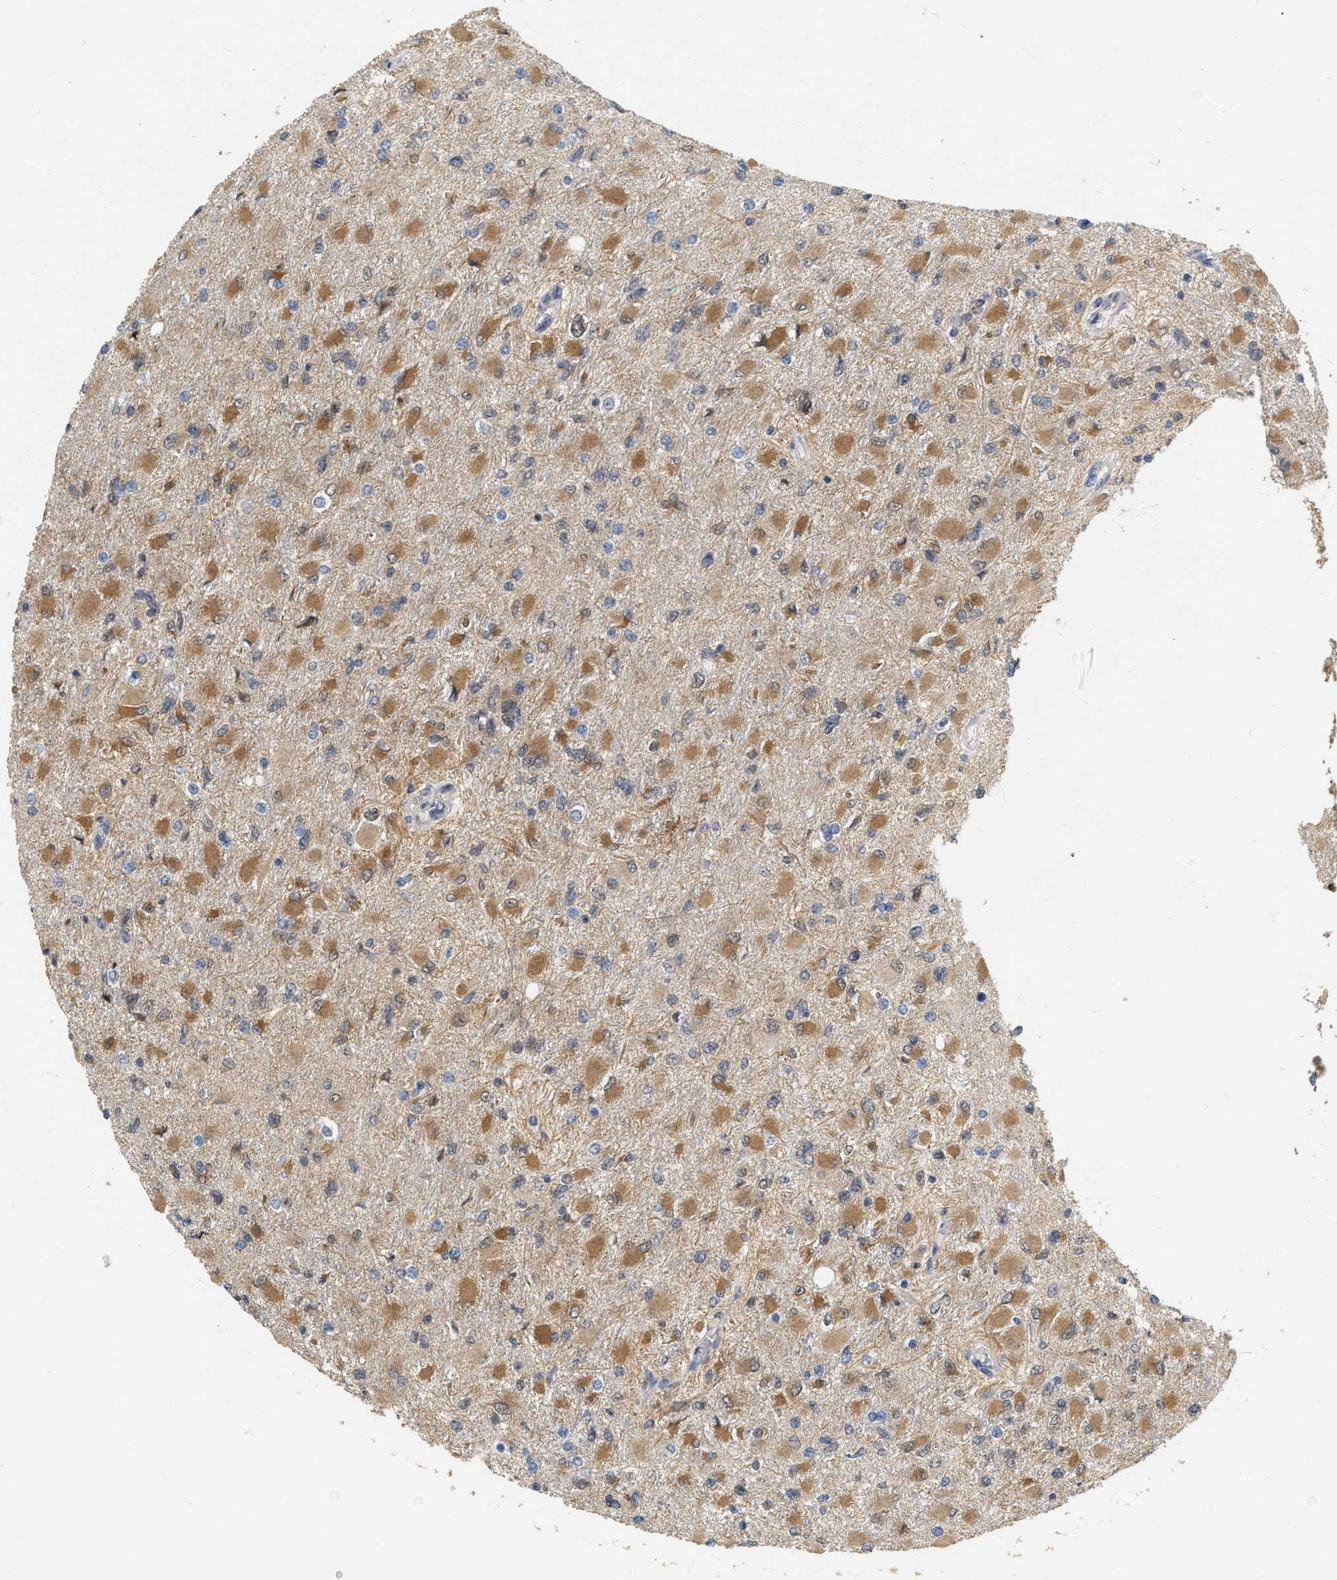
{"staining": {"intensity": "moderate", "quantity": "25%-75%", "location": "cytoplasmic/membranous"}, "tissue": "glioma", "cell_type": "Tumor cells", "image_type": "cancer", "snomed": [{"axis": "morphology", "description": "Glioma, malignant, High grade"}, {"axis": "topography", "description": "Cerebral cortex"}], "caption": "Malignant glioma (high-grade) stained for a protein (brown) displays moderate cytoplasmic/membranous positive staining in approximately 25%-75% of tumor cells.", "gene": "RUVBL1", "patient": {"sex": "female", "age": 36}}